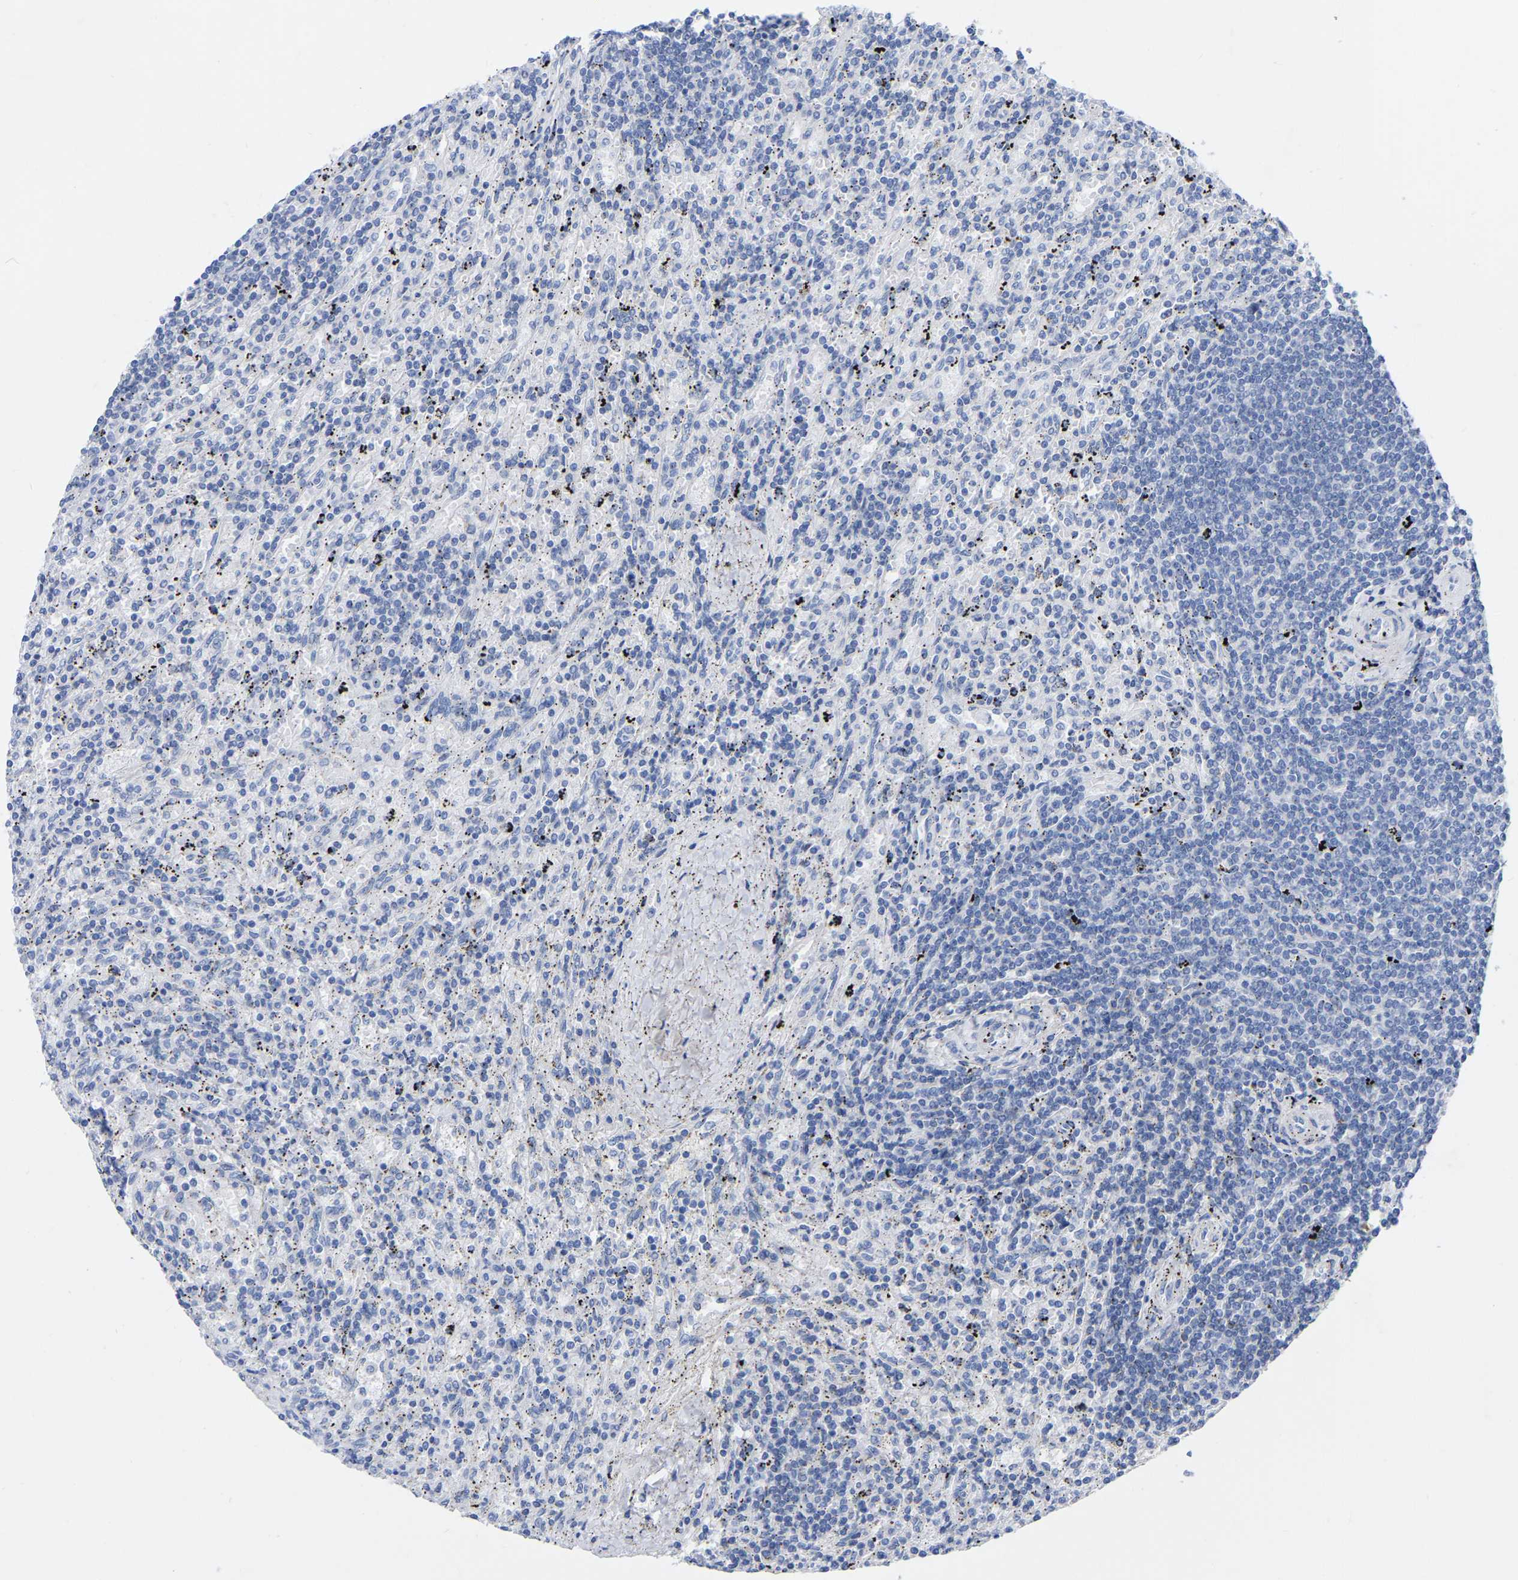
{"staining": {"intensity": "negative", "quantity": "none", "location": "none"}, "tissue": "lymphoma", "cell_type": "Tumor cells", "image_type": "cancer", "snomed": [{"axis": "morphology", "description": "Malignant lymphoma, non-Hodgkin's type, Low grade"}, {"axis": "topography", "description": "Spleen"}], "caption": "Immunohistochemistry (IHC) of human malignant lymphoma, non-Hodgkin's type (low-grade) demonstrates no staining in tumor cells.", "gene": "ZNF629", "patient": {"sex": "male", "age": 76}}